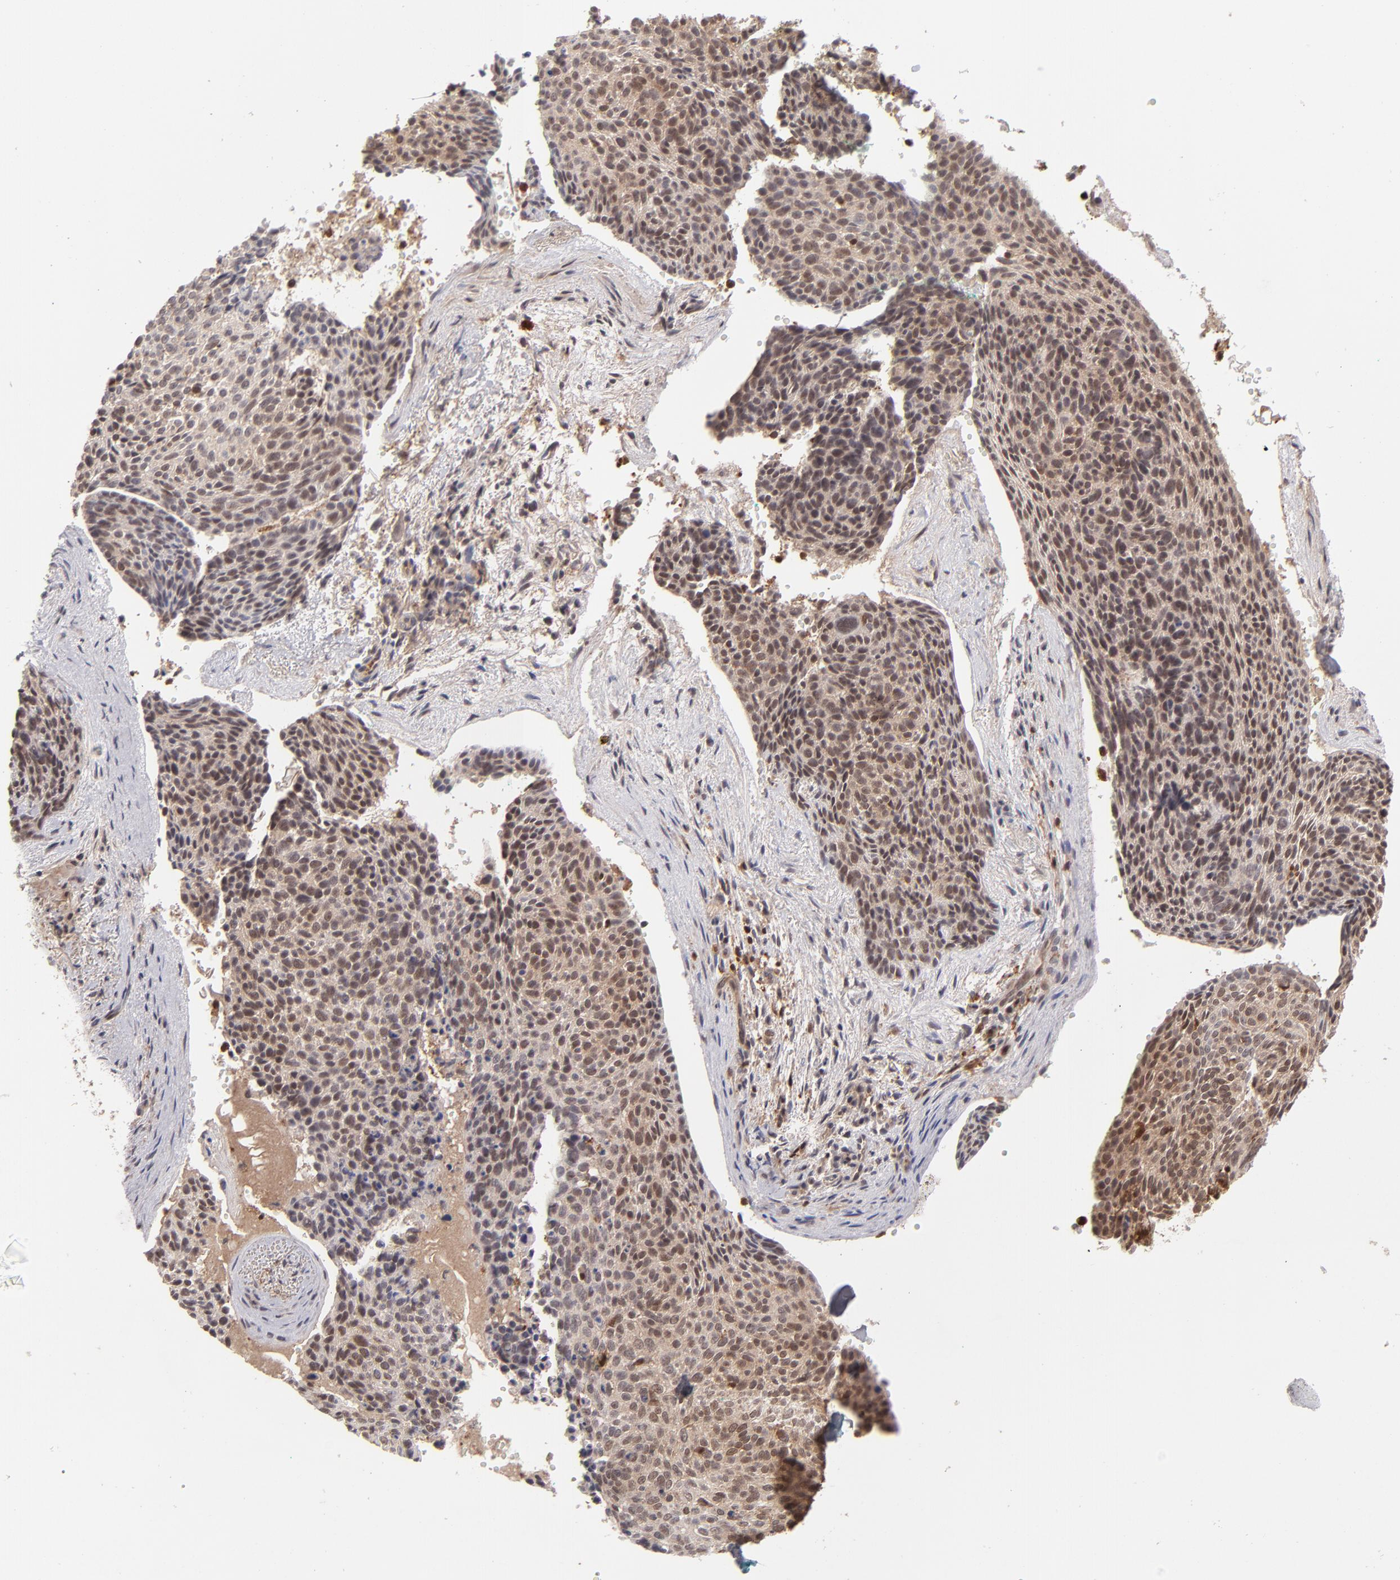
{"staining": {"intensity": "weak", "quantity": ">75%", "location": "cytoplasmic/membranous,nuclear"}, "tissue": "skin cancer", "cell_type": "Tumor cells", "image_type": "cancer", "snomed": [{"axis": "morphology", "description": "Normal tissue, NOS"}, {"axis": "morphology", "description": "Basal cell carcinoma"}, {"axis": "topography", "description": "Skin"}], "caption": "Tumor cells display weak cytoplasmic/membranous and nuclear staining in approximately >75% of cells in skin cancer (basal cell carcinoma).", "gene": "GRB2", "patient": {"sex": "female", "age": 57}}